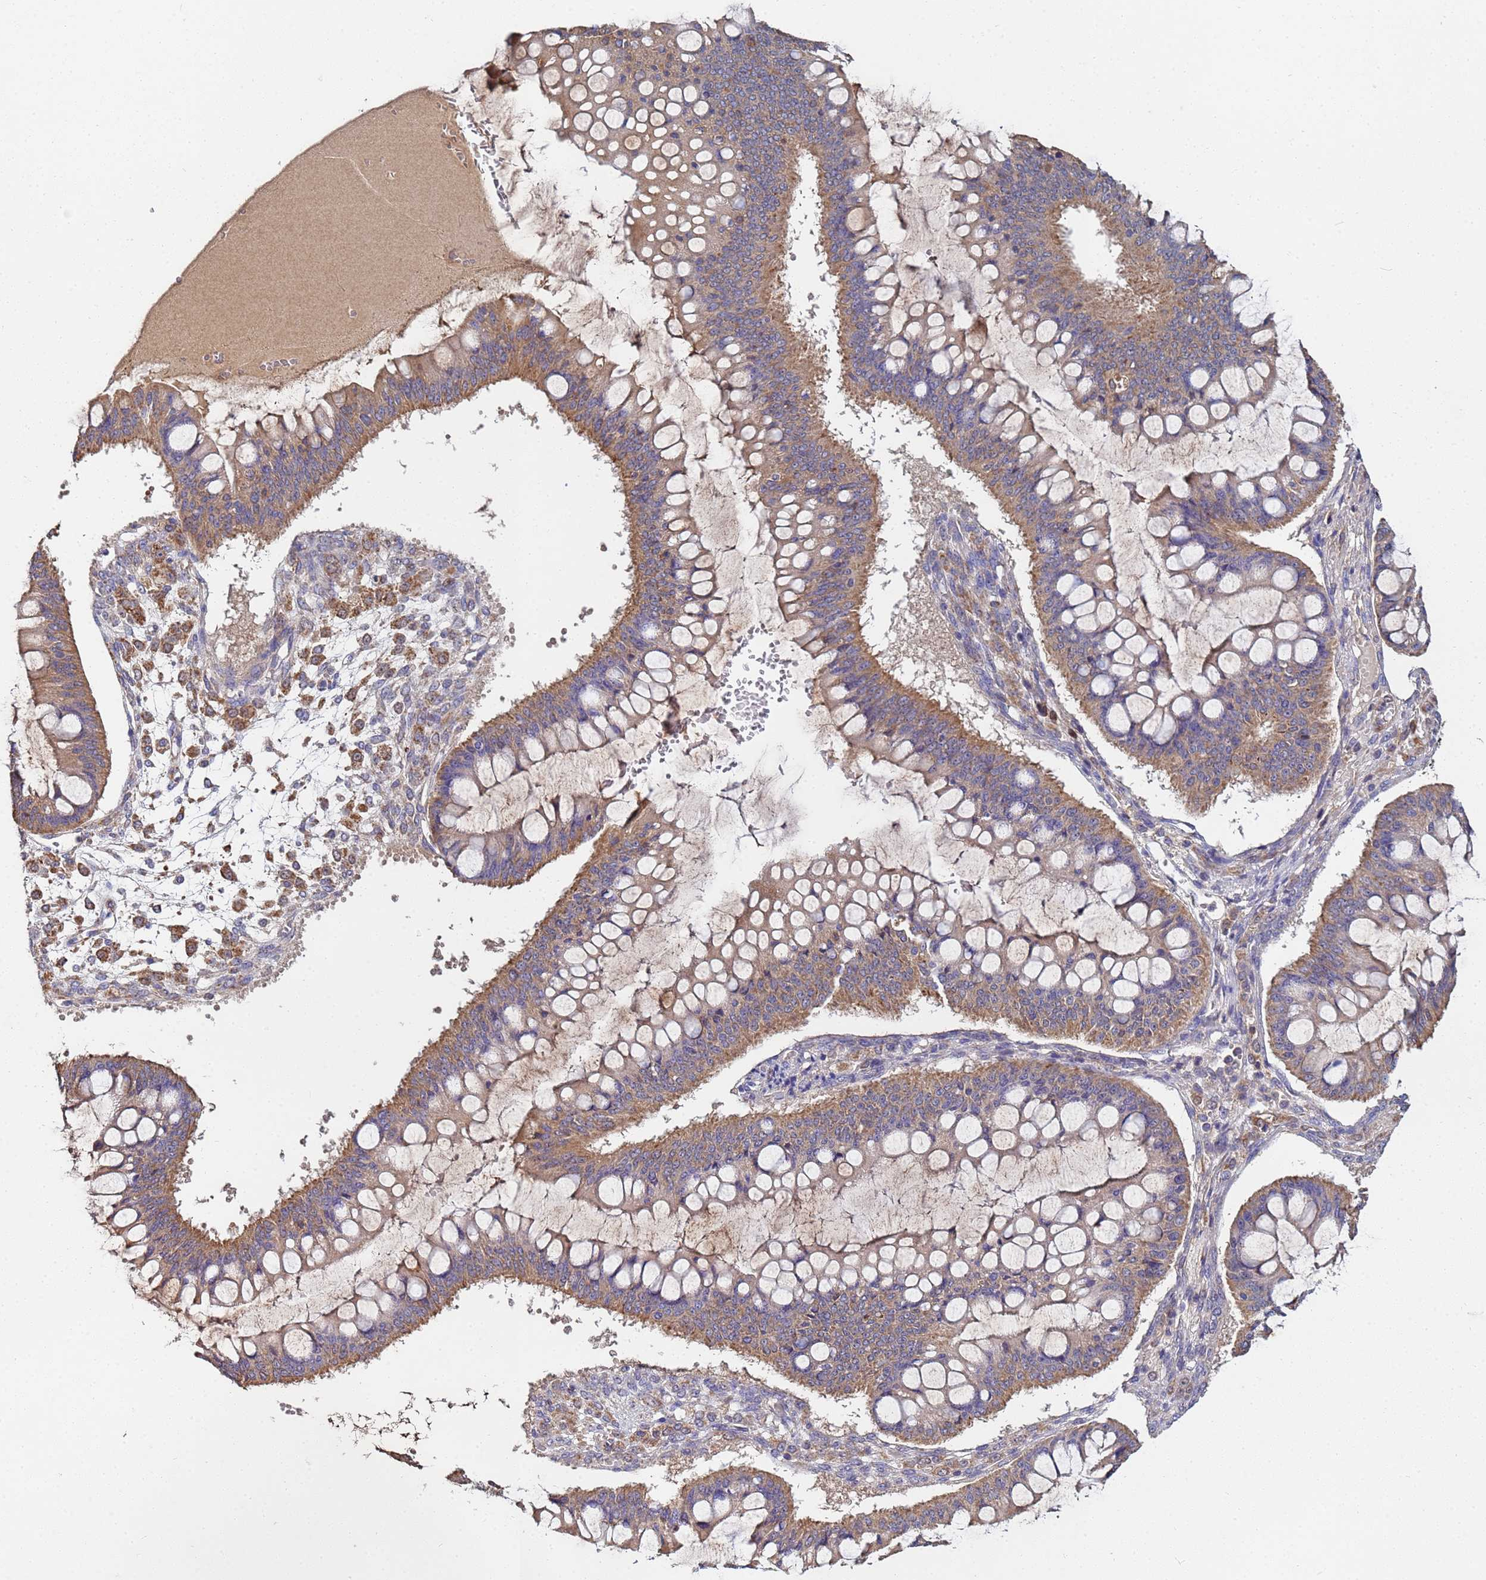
{"staining": {"intensity": "moderate", "quantity": ">75%", "location": "cytoplasmic/membranous"}, "tissue": "ovarian cancer", "cell_type": "Tumor cells", "image_type": "cancer", "snomed": [{"axis": "morphology", "description": "Cystadenocarcinoma, mucinous, NOS"}, {"axis": "topography", "description": "Ovary"}], "caption": "This is an image of IHC staining of ovarian cancer, which shows moderate expression in the cytoplasmic/membranous of tumor cells.", "gene": "C5orf34", "patient": {"sex": "female", "age": 73}}